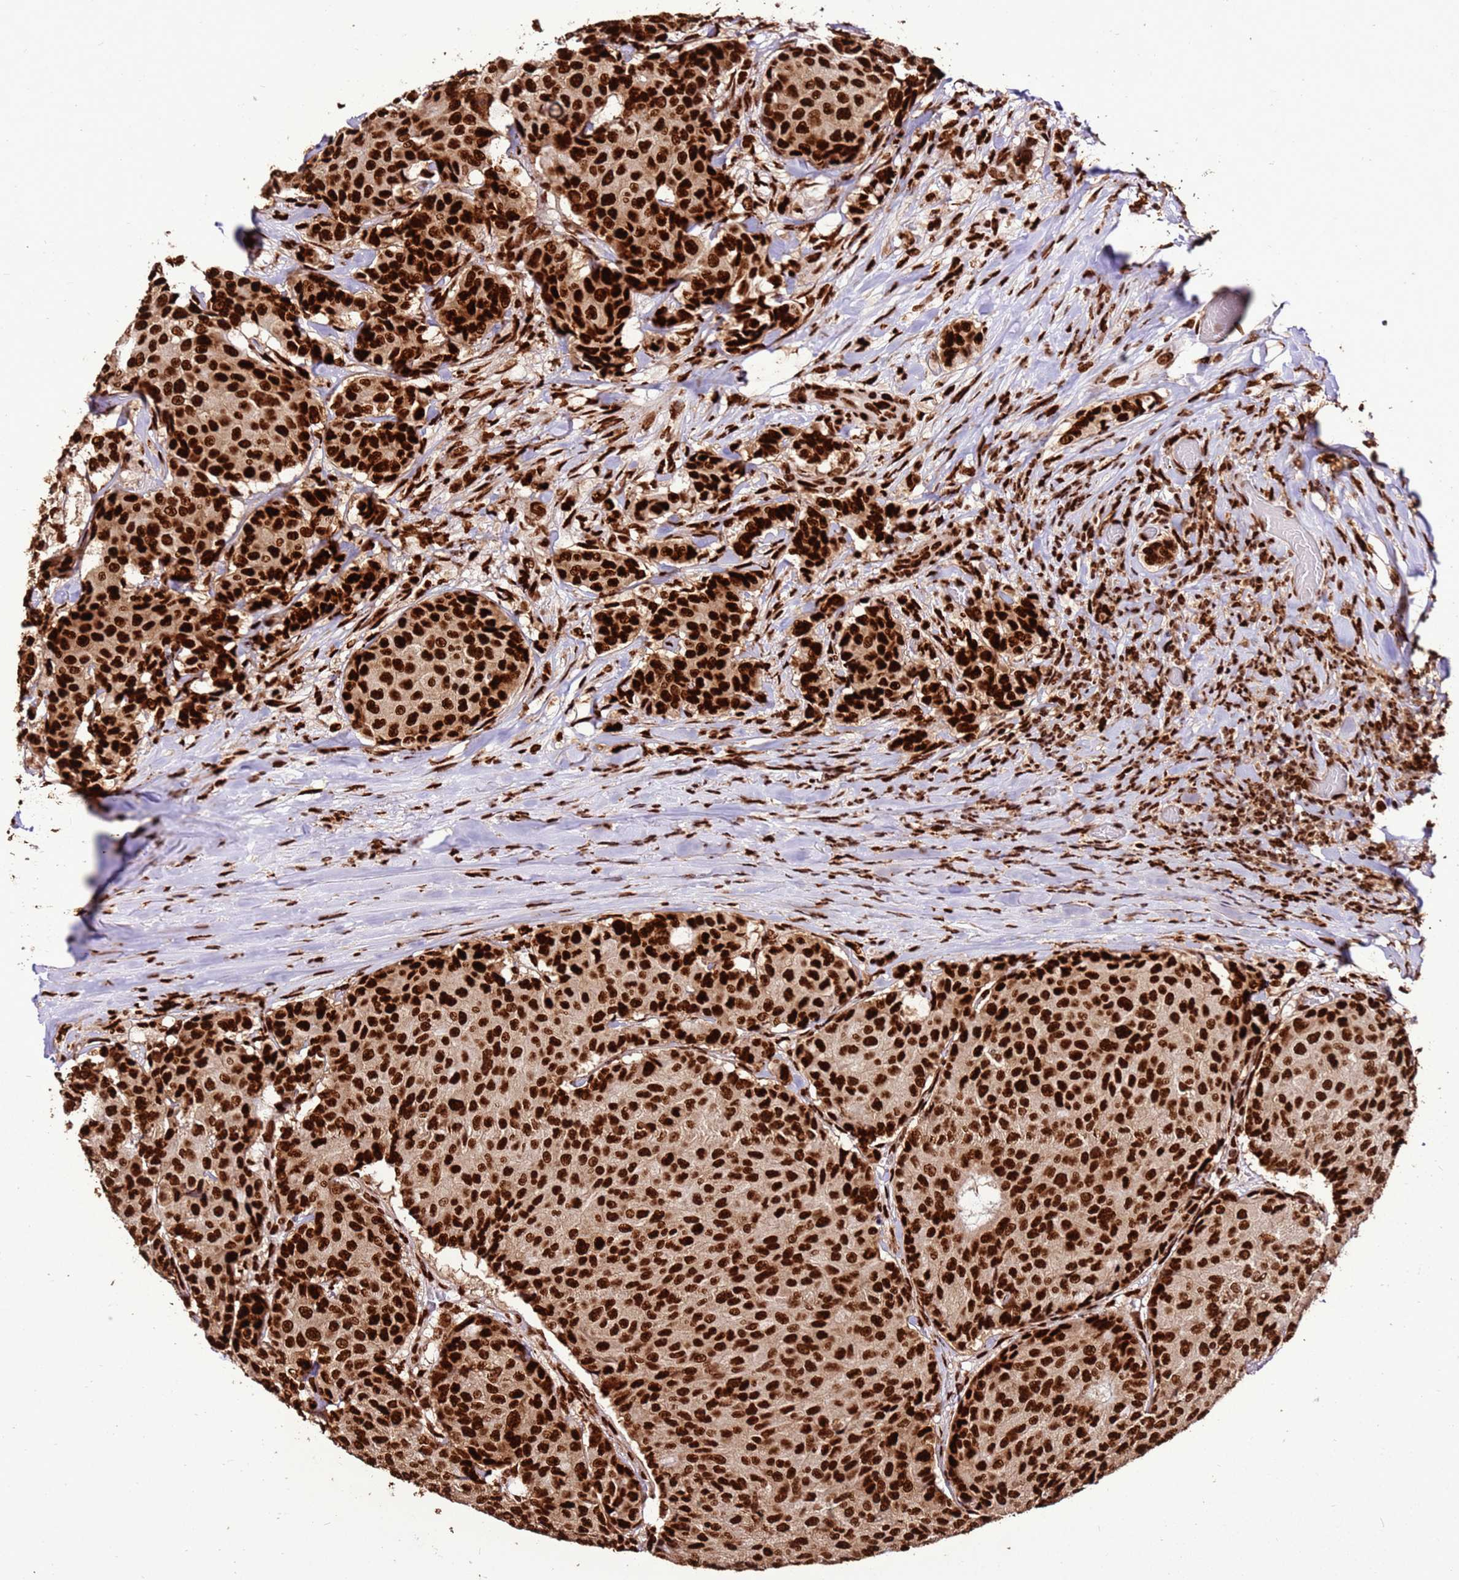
{"staining": {"intensity": "strong", "quantity": ">75%", "location": "nuclear"}, "tissue": "breast cancer", "cell_type": "Tumor cells", "image_type": "cancer", "snomed": [{"axis": "morphology", "description": "Duct carcinoma"}, {"axis": "topography", "description": "Breast"}], "caption": "Breast cancer was stained to show a protein in brown. There is high levels of strong nuclear staining in about >75% of tumor cells.", "gene": "HNRNPAB", "patient": {"sex": "female", "age": 75}}